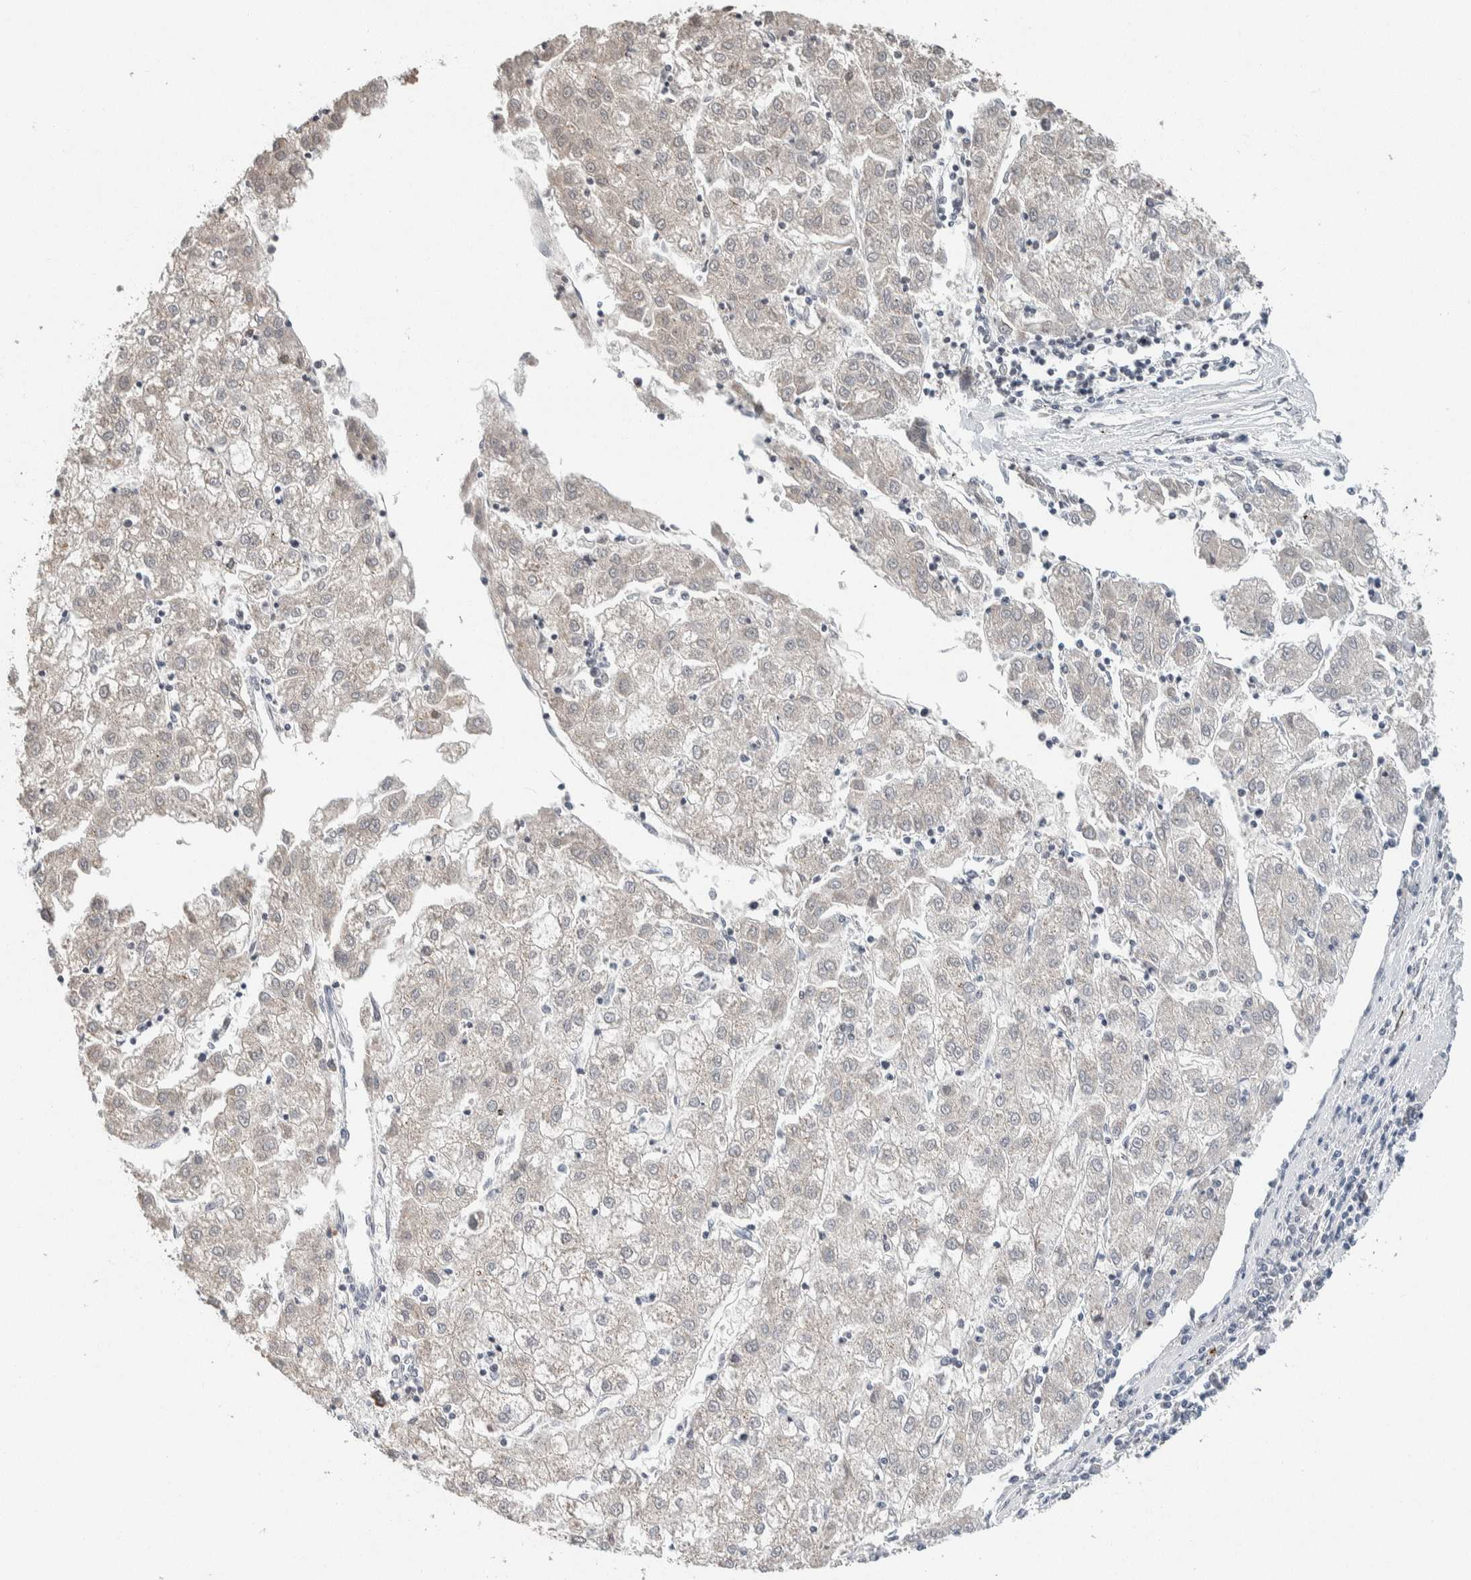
{"staining": {"intensity": "negative", "quantity": "none", "location": "none"}, "tissue": "liver cancer", "cell_type": "Tumor cells", "image_type": "cancer", "snomed": [{"axis": "morphology", "description": "Carcinoma, Hepatocellular, NOS"}, {"axis": "topography", "description": "Liver"}], "caption": "Immunohistochemical staining of human liver cancer (hepatocellular carcinoma) reveals no significant positivity in tumor cells.", "gene": "SCN2A", "patient": {"sex": "male", "age": 72}}